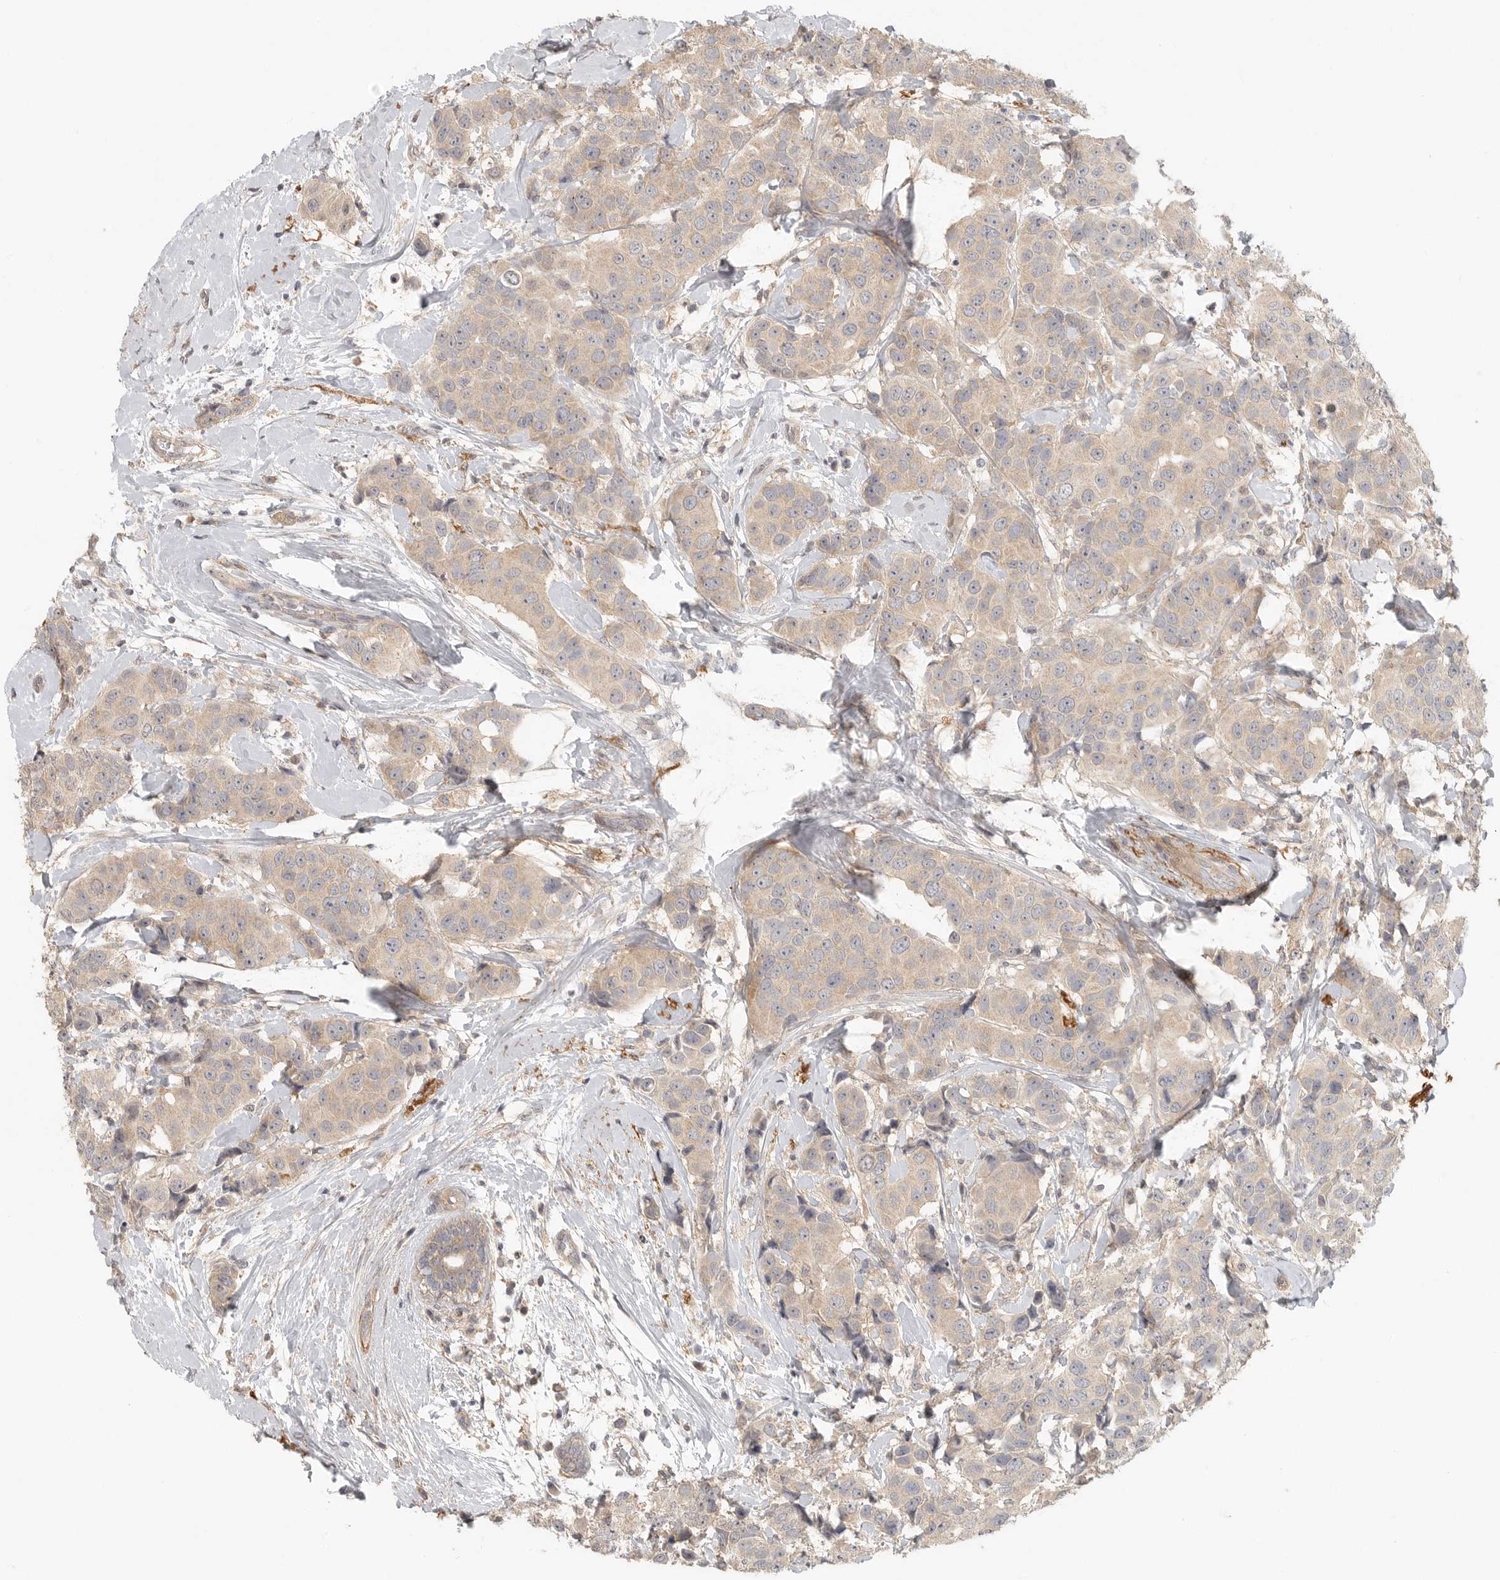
{"staining": {"intensity": "weak", "quantity": ">75%", "location": "cytoplasmic/membranous"}, "tissue": "breast cancer", "cell_type": "Tumor cells", "image_type": "cancer", "snomed": [{"axis": "morphology", "description": "Normal tissue, NOS"}, {"axis": "morphology", "description": "Duct carcinoma"}, {"axis": "topography", "description": "Breast"}], "caption": "Breast cancer stained with DAB (3,3'-diaminobenzidine) IHC reveals low levels of weak cytoplasmic/membranous staining in about >75% of tumor cells.", "gene": "HDAC6", "patient": {"sex": "female", "age": 39}}